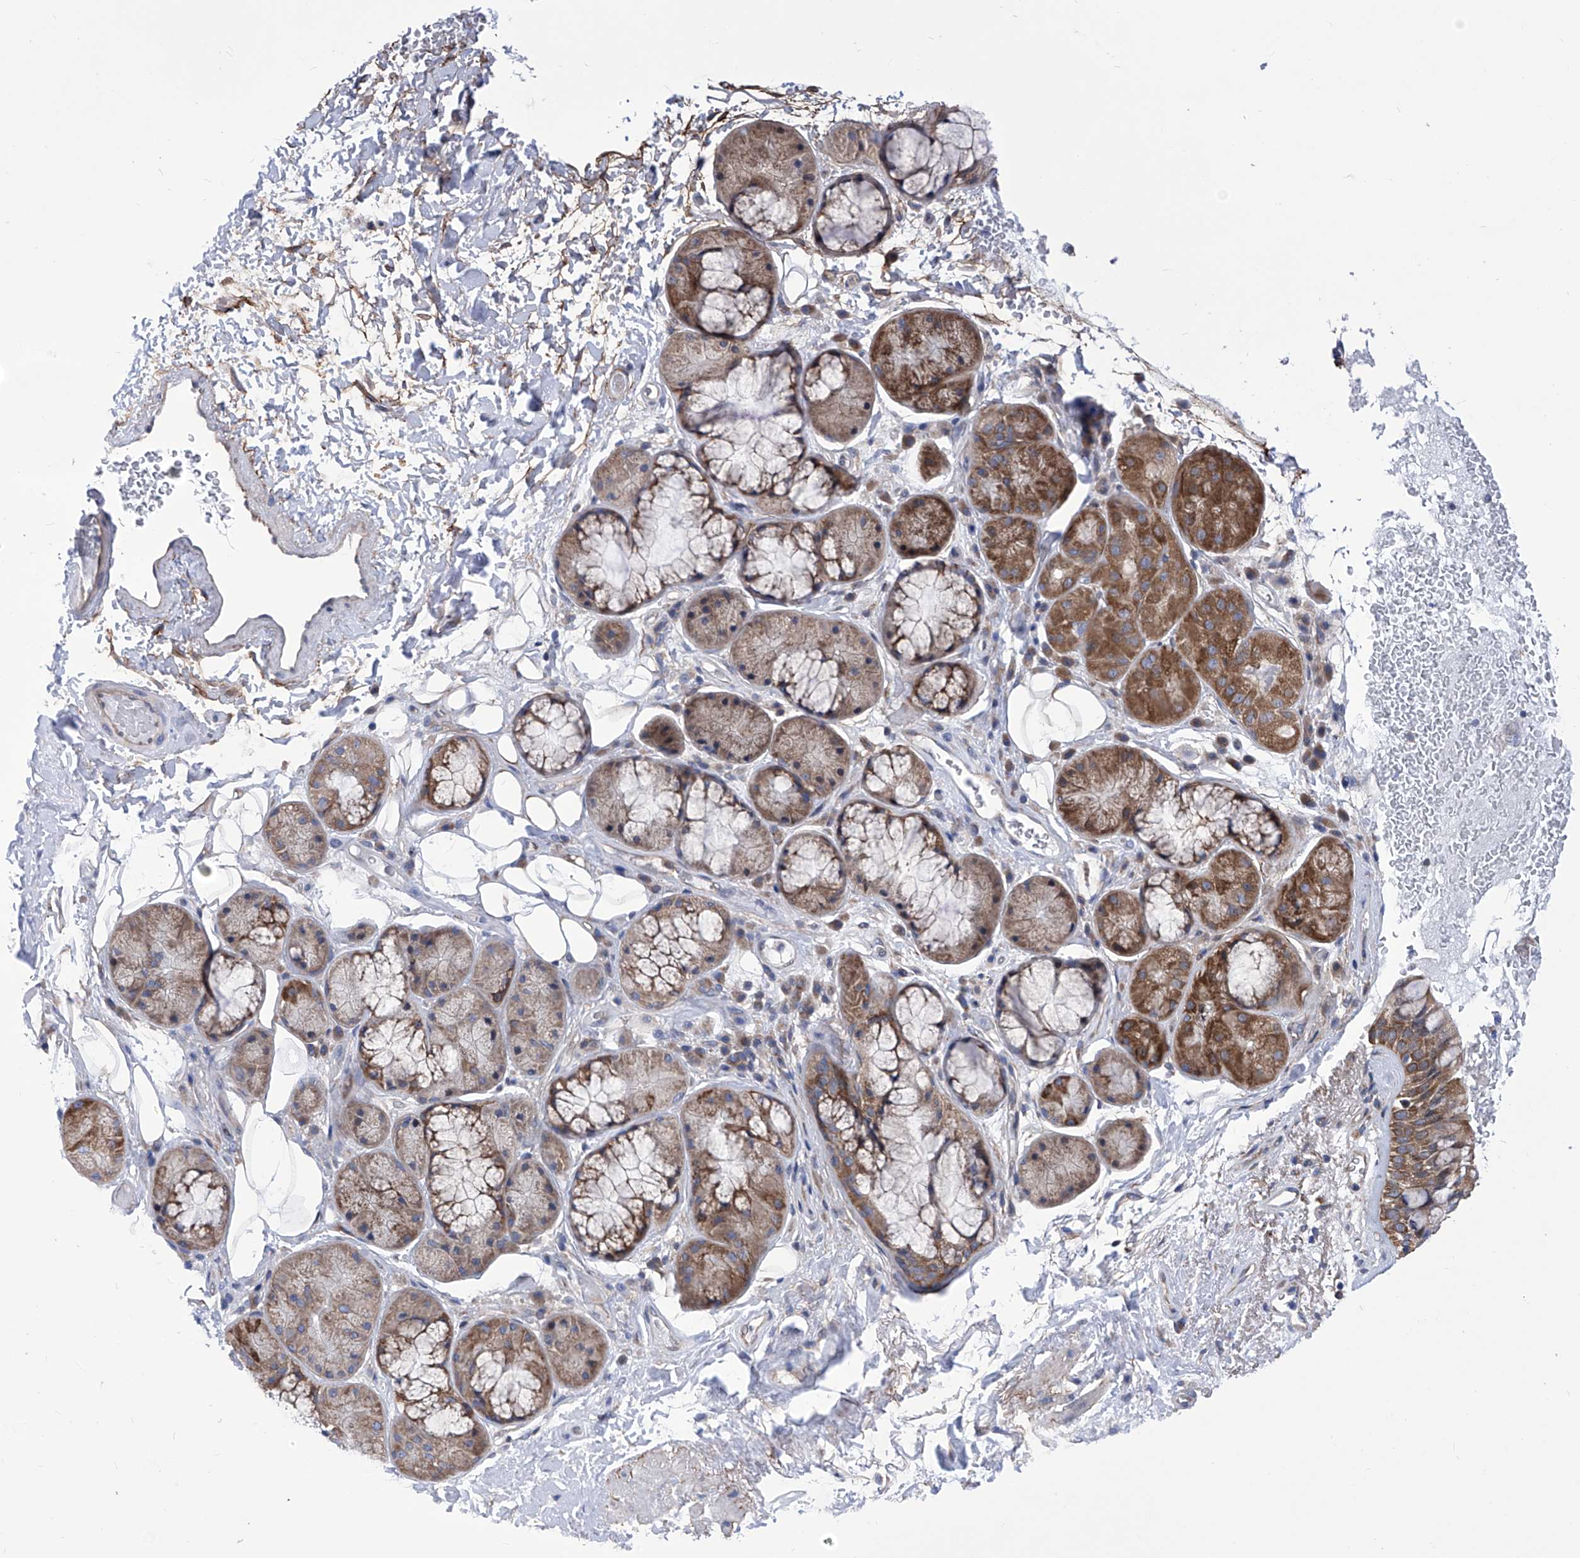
{"staining": {"intensity": "moderate", "quantity": ">75%", "location": "cytoplasmic/membranous"}, "tissue": "bronchus", "cell_type": "Respiratory epithelial cells", "image_type": "normal", "snomed": [{"axis": "morphology", "description": "Normal tissue, NOS"}, {"axis": "morphology", "description": "Squamous cell carcinoma, NOS"}, {"axis": "topography", "description": "Lymph node"}, {"axis": "topography", "description": "Bronchus"}, {"axis": "topography", "description": "Lung"}], "caption": "Bronchus stained with DAB immunohistochemistry shows medium levels of moderate cytoplasmic/membranous staining in about >75% of respiratory epithelial cells. Using DAB (brown) and hematoxylin (blue) stains, captured at high magnification using brightfield microscopy.", "gene": "KTI12", "patient": {"sex": "male", "age": 66}}